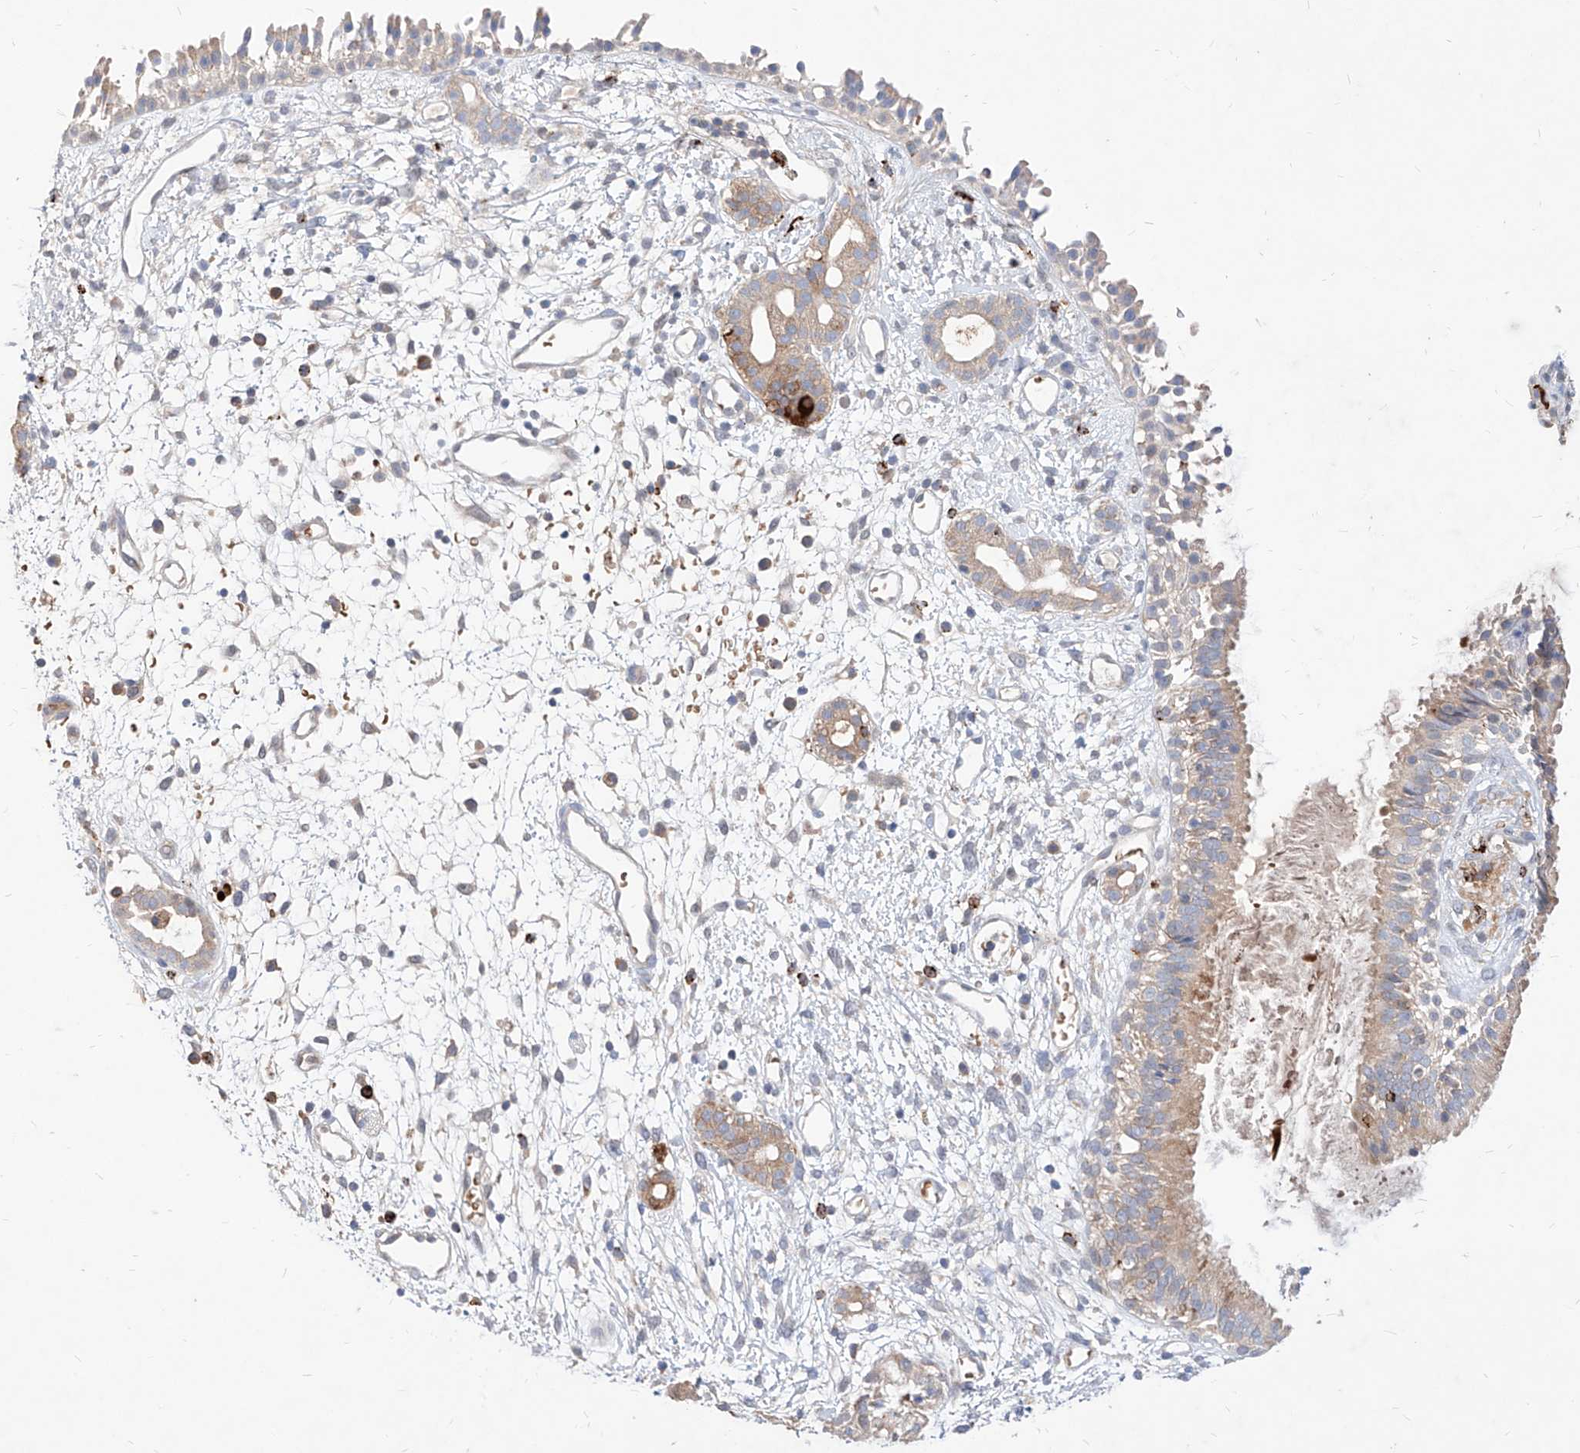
{"staining": {"intensity": "moderate", "quantity": "25%-75%", "location": "cytoplasmic/membranous"}, "tissue": "nasopharynx", "cell_type": "Respiratory epithelial cells", "image_type": "normal", "snomed": [{"axis": "morphology", "description": "Normal tissue, NOS"}, {"axis": "topography", "description": "Nasopharynx"}], "caption": "DAB immunohistochemical staining of benign human nasopharynx shows moderate cytoplasmic/membranous protein expression in approximately 25%-75% of respiratory epithelial cells.", "gene": "TSNAX", "patient": {"sex": "male", "age": 22}}